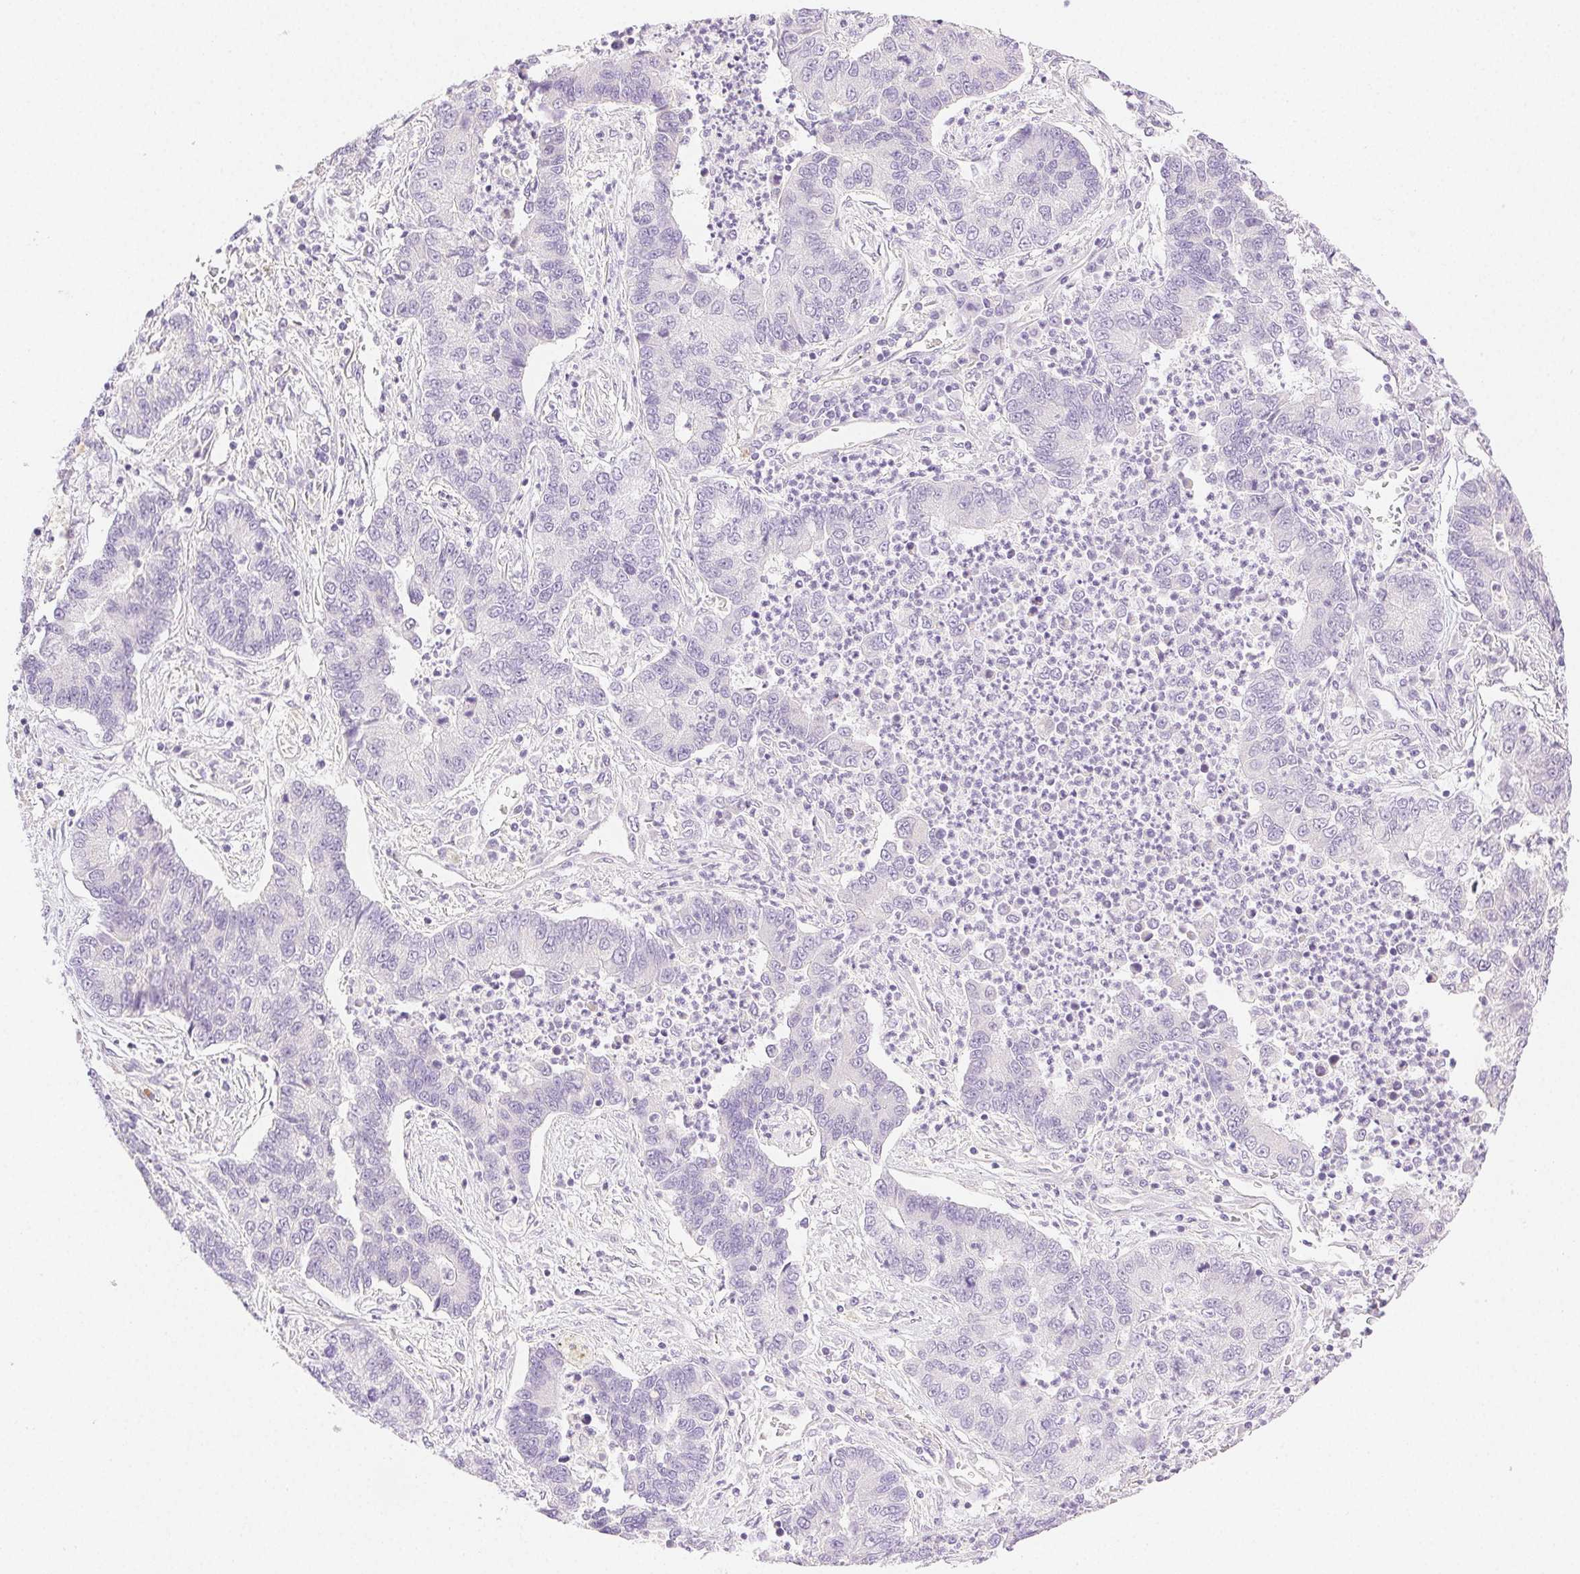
{"staining": {"intensity": "negative", "quantity": "none", "location": "none"}, "tissue": "lung cancer", "cell_type": "Tumor cells", "image_type": "cancer", "snomed": [{"axis": "morphology", "description": "Adenocarcinoma, NOS"}, {"axis": "topography", "description": "Lung"}], "caption": "Tumor cells show no significant protein expression in lung cancer (adenocarcinoma).", "gene": "SPACA4", "patient": {"sex": "female", "age": 57}}